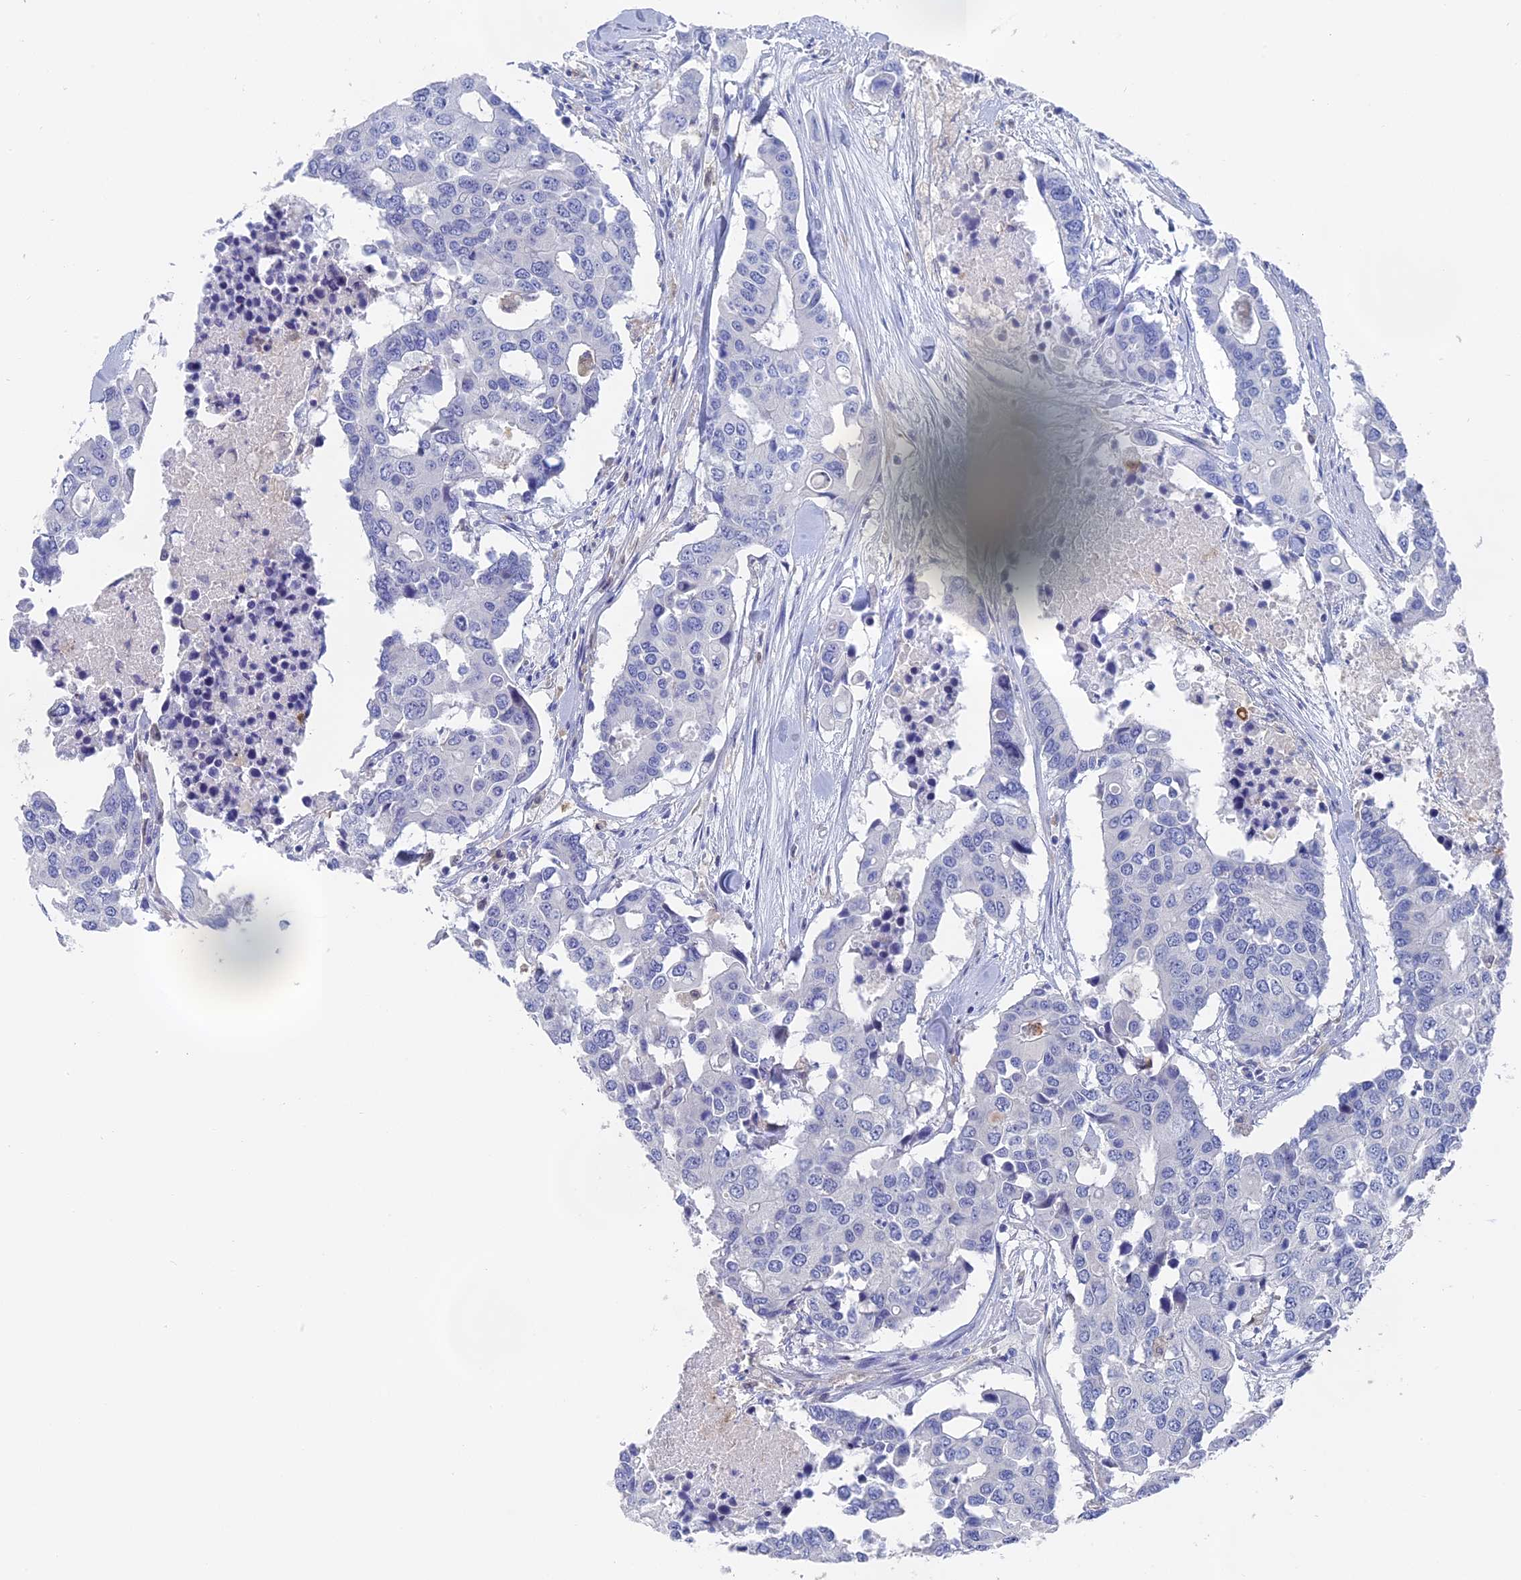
{"staining": {"intensity": "negative", "quantity": "none", "location": "none"}, "tissue": "colorectal cancer", "cell_type": "Tumor cells", "image_type": "cancer", "snomed": [{"axis": "morphology", "description": "Adenocarcinoma, NOS"}, {"axis": "topography", "description": "Colon"}], "caption": "An immunohistochemistry histopathology image of colorectal cancer is shown. There is no staining in tumor cells of colorectal cancer.", "gene": "NCF4", "patient": {"sex": "male", "age": 77}}